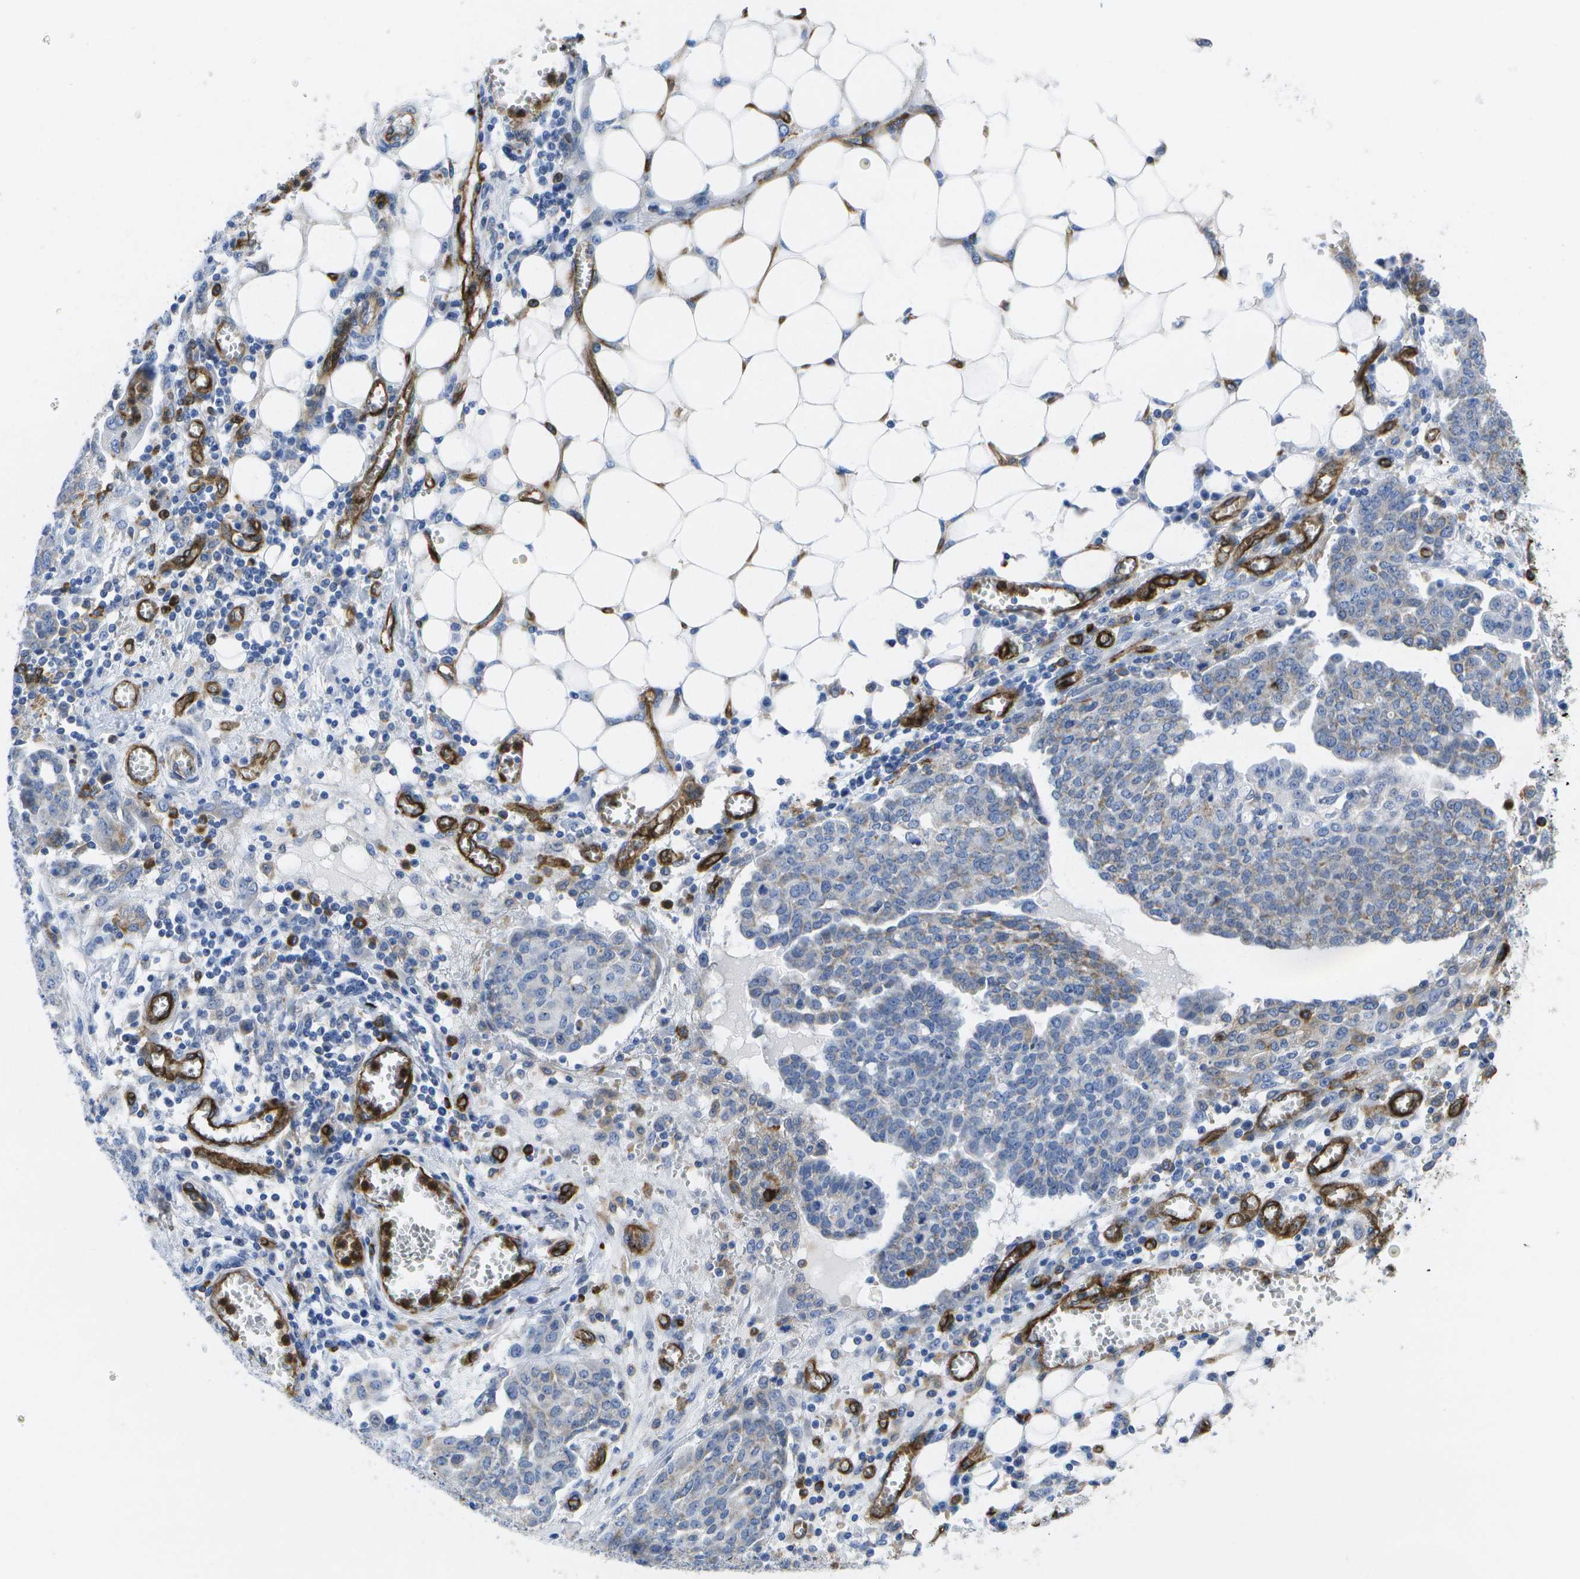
{"staining": {"intensity": "negative", "quantity": "none", "location": "none"}, "tissue": "ovarian cancer", "cell_type": "Tumor cells", "image_type": "cancer", "snomed": [{"axis": "morphology", "description": "Cystadenocarcinoma, serous, NOS"}, {"axis": "topography", "description": "Soft tissue"}, {"axis": "topography", "description": "Ovary"}], "caption": "A high-resolution photomicrograph shows immunohistochemistry staining of ovarian cancer (serous cystadenocarcinoma), which reveals no significant staining in tumor cells.", "gene": "DYSF", "patient": {"sex": "female", "age": 57}}